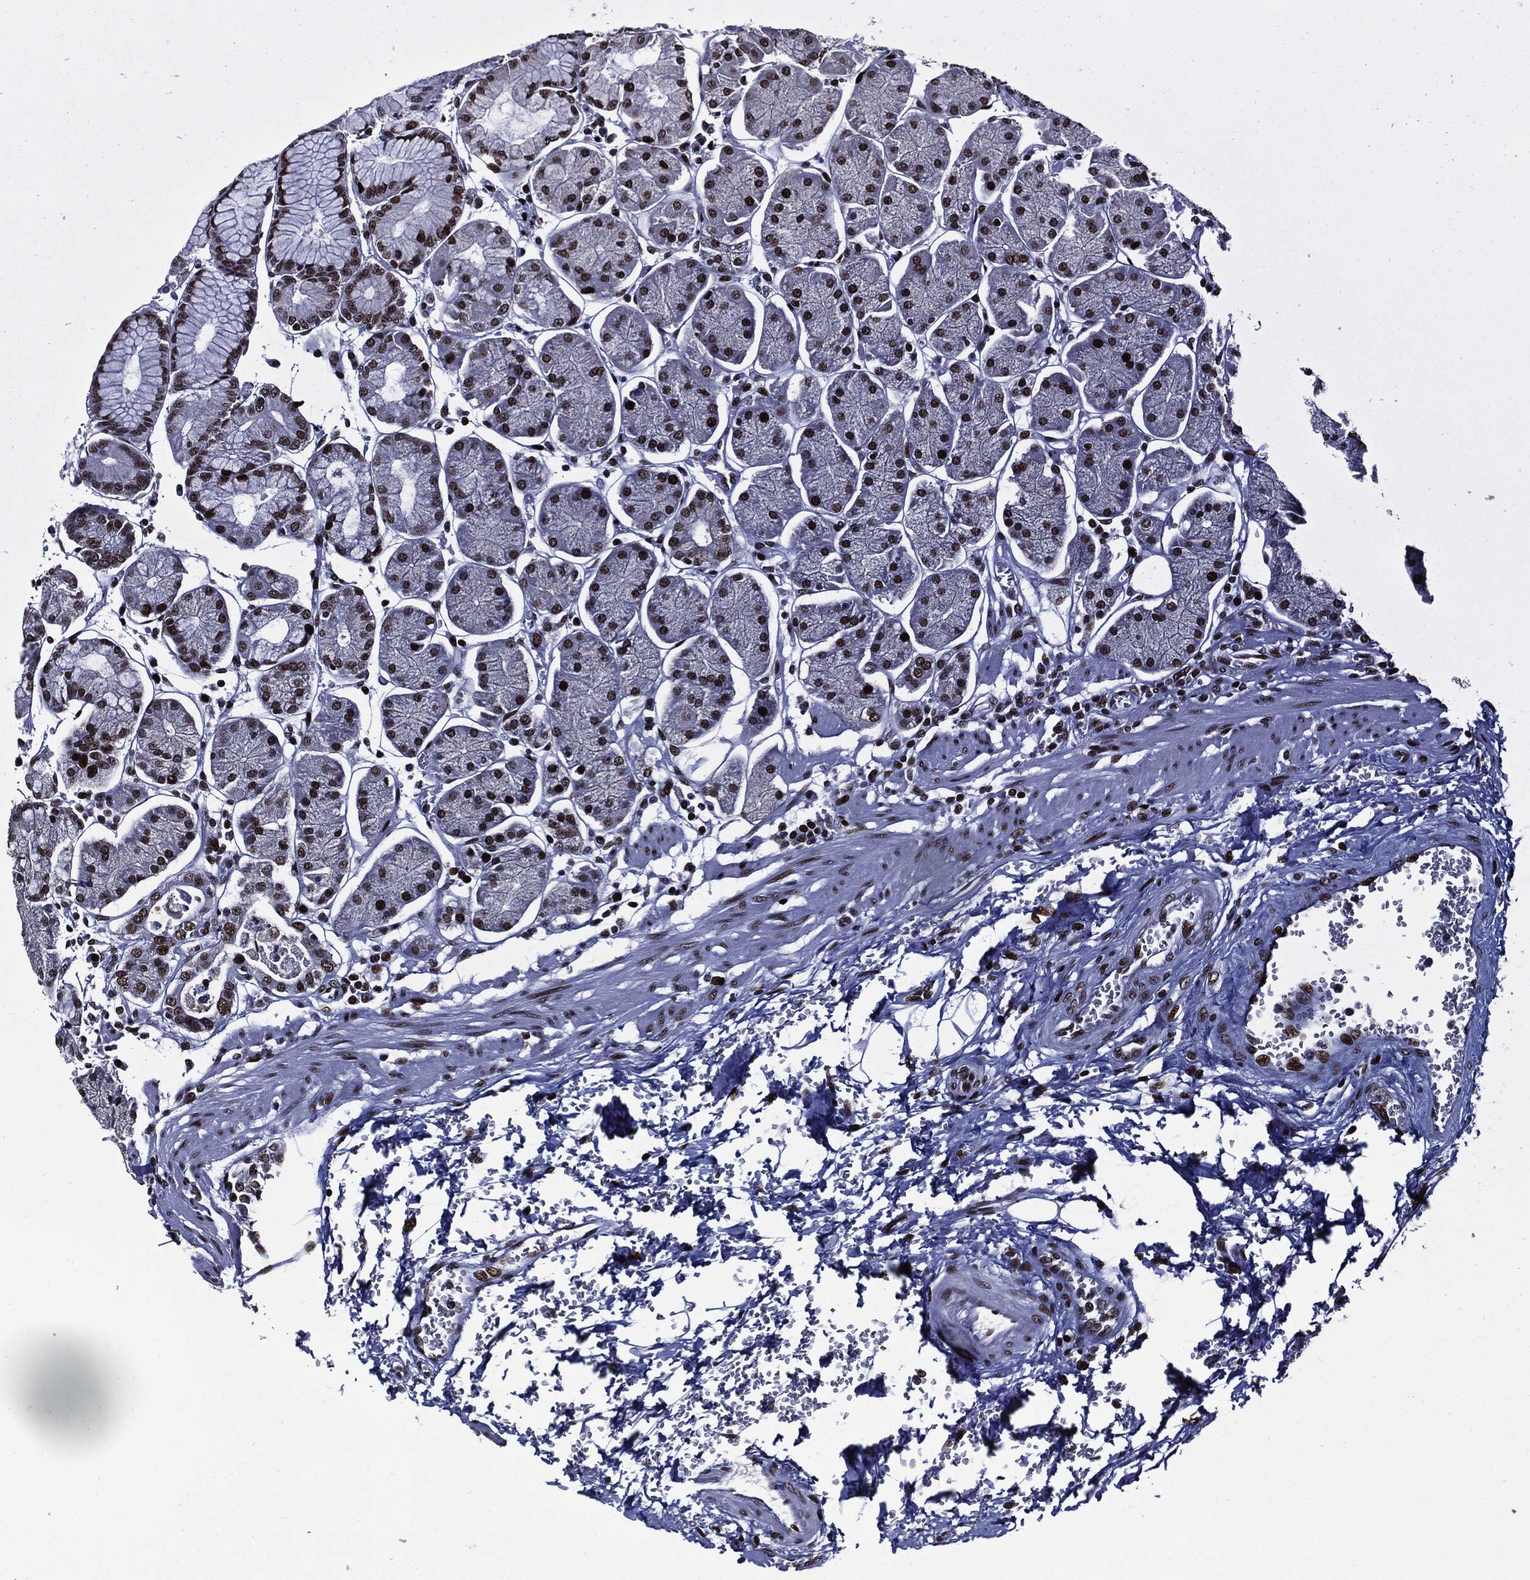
{"staining": {"intensity": "moderate", "quantity": ">75%", "location": "nuclear"}, "tissue": "stomach", "cell_type": "Glandular cells", "image_type": "normal", "snomed": [{"axis": "morphology", "description": "Normal tissue, NOS"}, {"axis": "morphology", "description": "Adenocarcinoma, NOS"}, {"axis": "topography", "description": "Stomach, upper"}, {"axis": "topography", "description": "Stomach"}], "caption": "Protein expression analysis of normal human stomach reveals moderate nuclear expression in approximately >75% of glandular cells.", "gene": "ZFP91", "patient": {"sex": "male", "age": 76}}